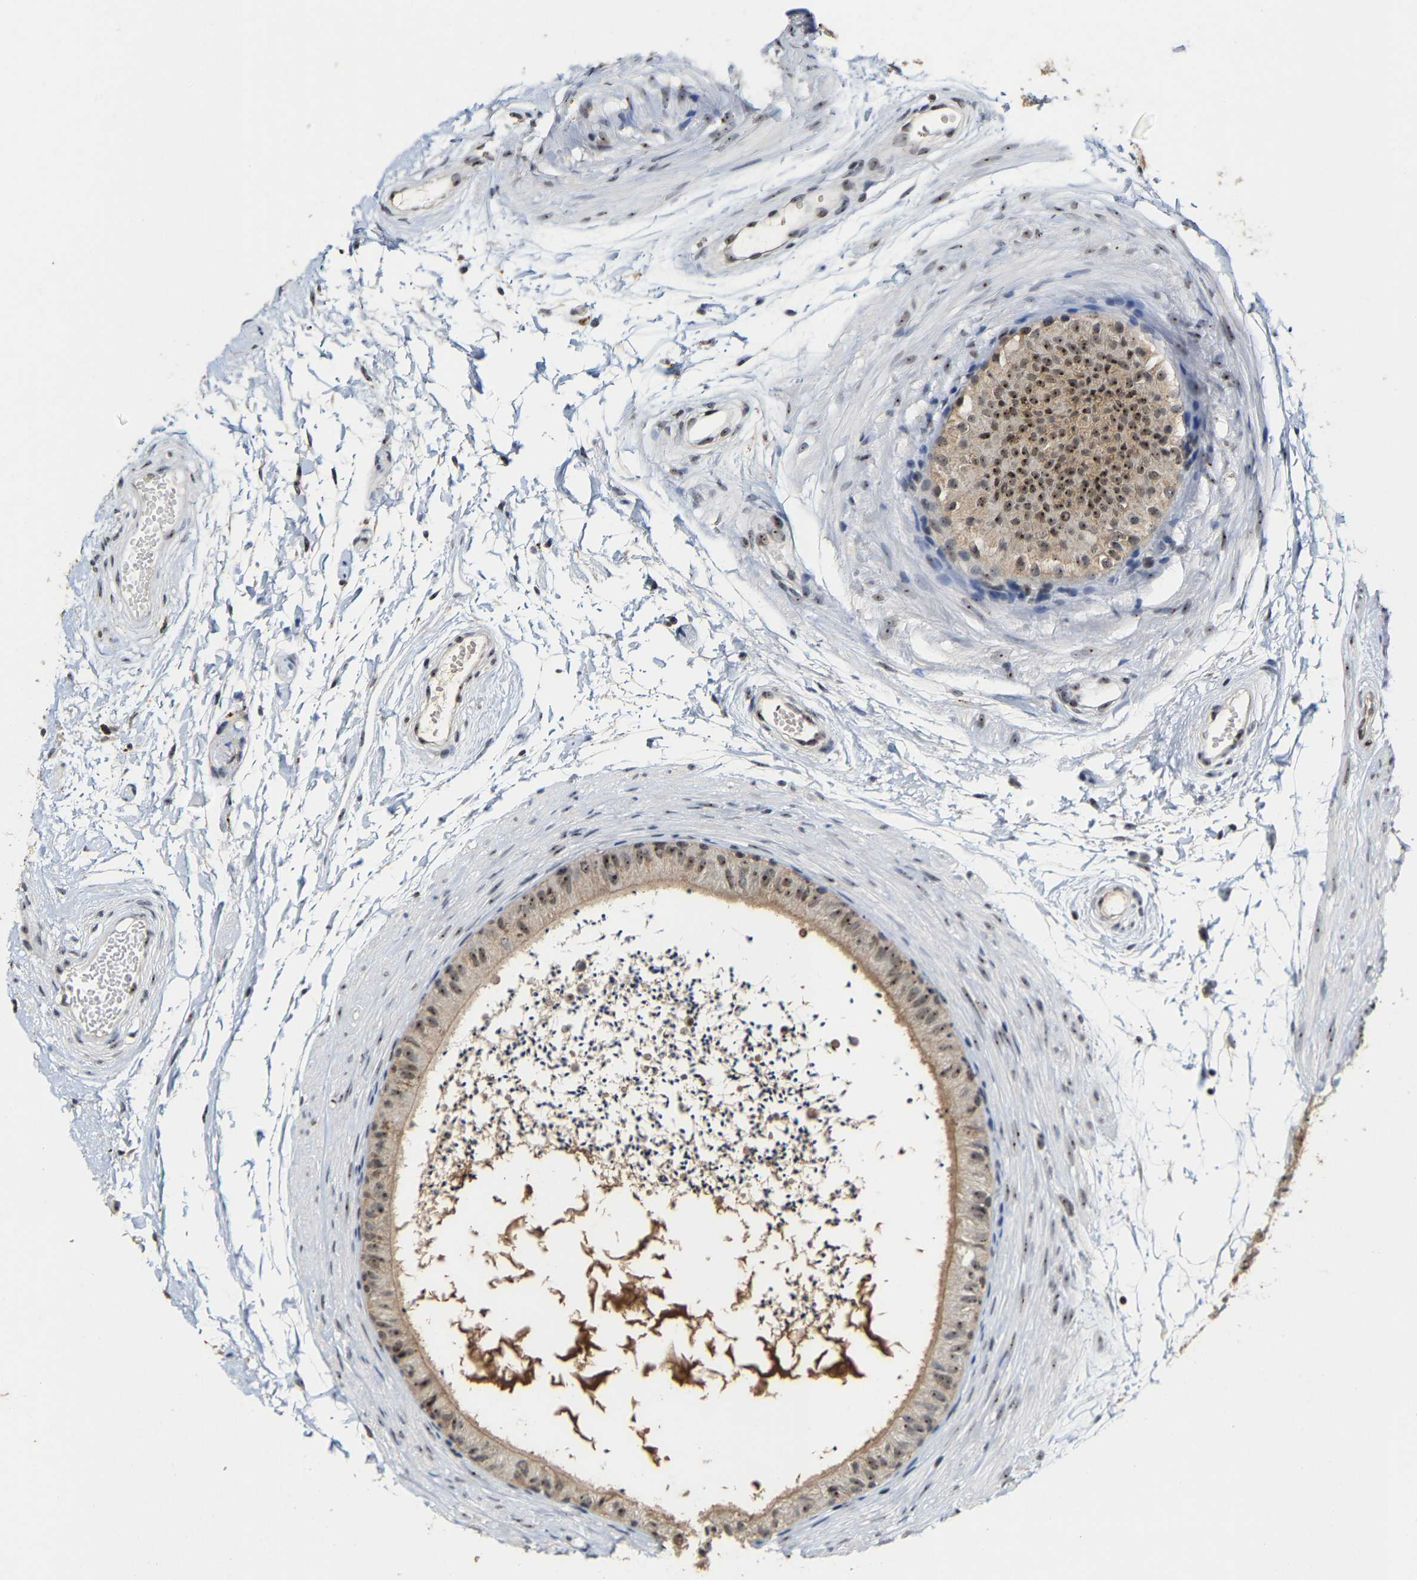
{"staining": {"intensity": "strong", "quantity": ">75%", "location": "cytoplasmic/membranous,nuclear"}, "tissue": "epididymis", "cell_type": "Glandular cells", "image_type": "normal", "snomed": [{"axis": "morphology", "description": "Normal tissue, NOS"}, {"axis": "topography", "description": "Epididymis"}], "caption": "Immunohistochemical staining of normal human epididymis demonstrates strong cytoplasmic/membranous,nuclear protein staining in about >75% of glandular cells. (DAB (3,3'-diaminobenzidine) IHC with brightfield microscopy, high magnification).", "gene": "NOP58", "patient": {"sex": "male", "age": 56}}